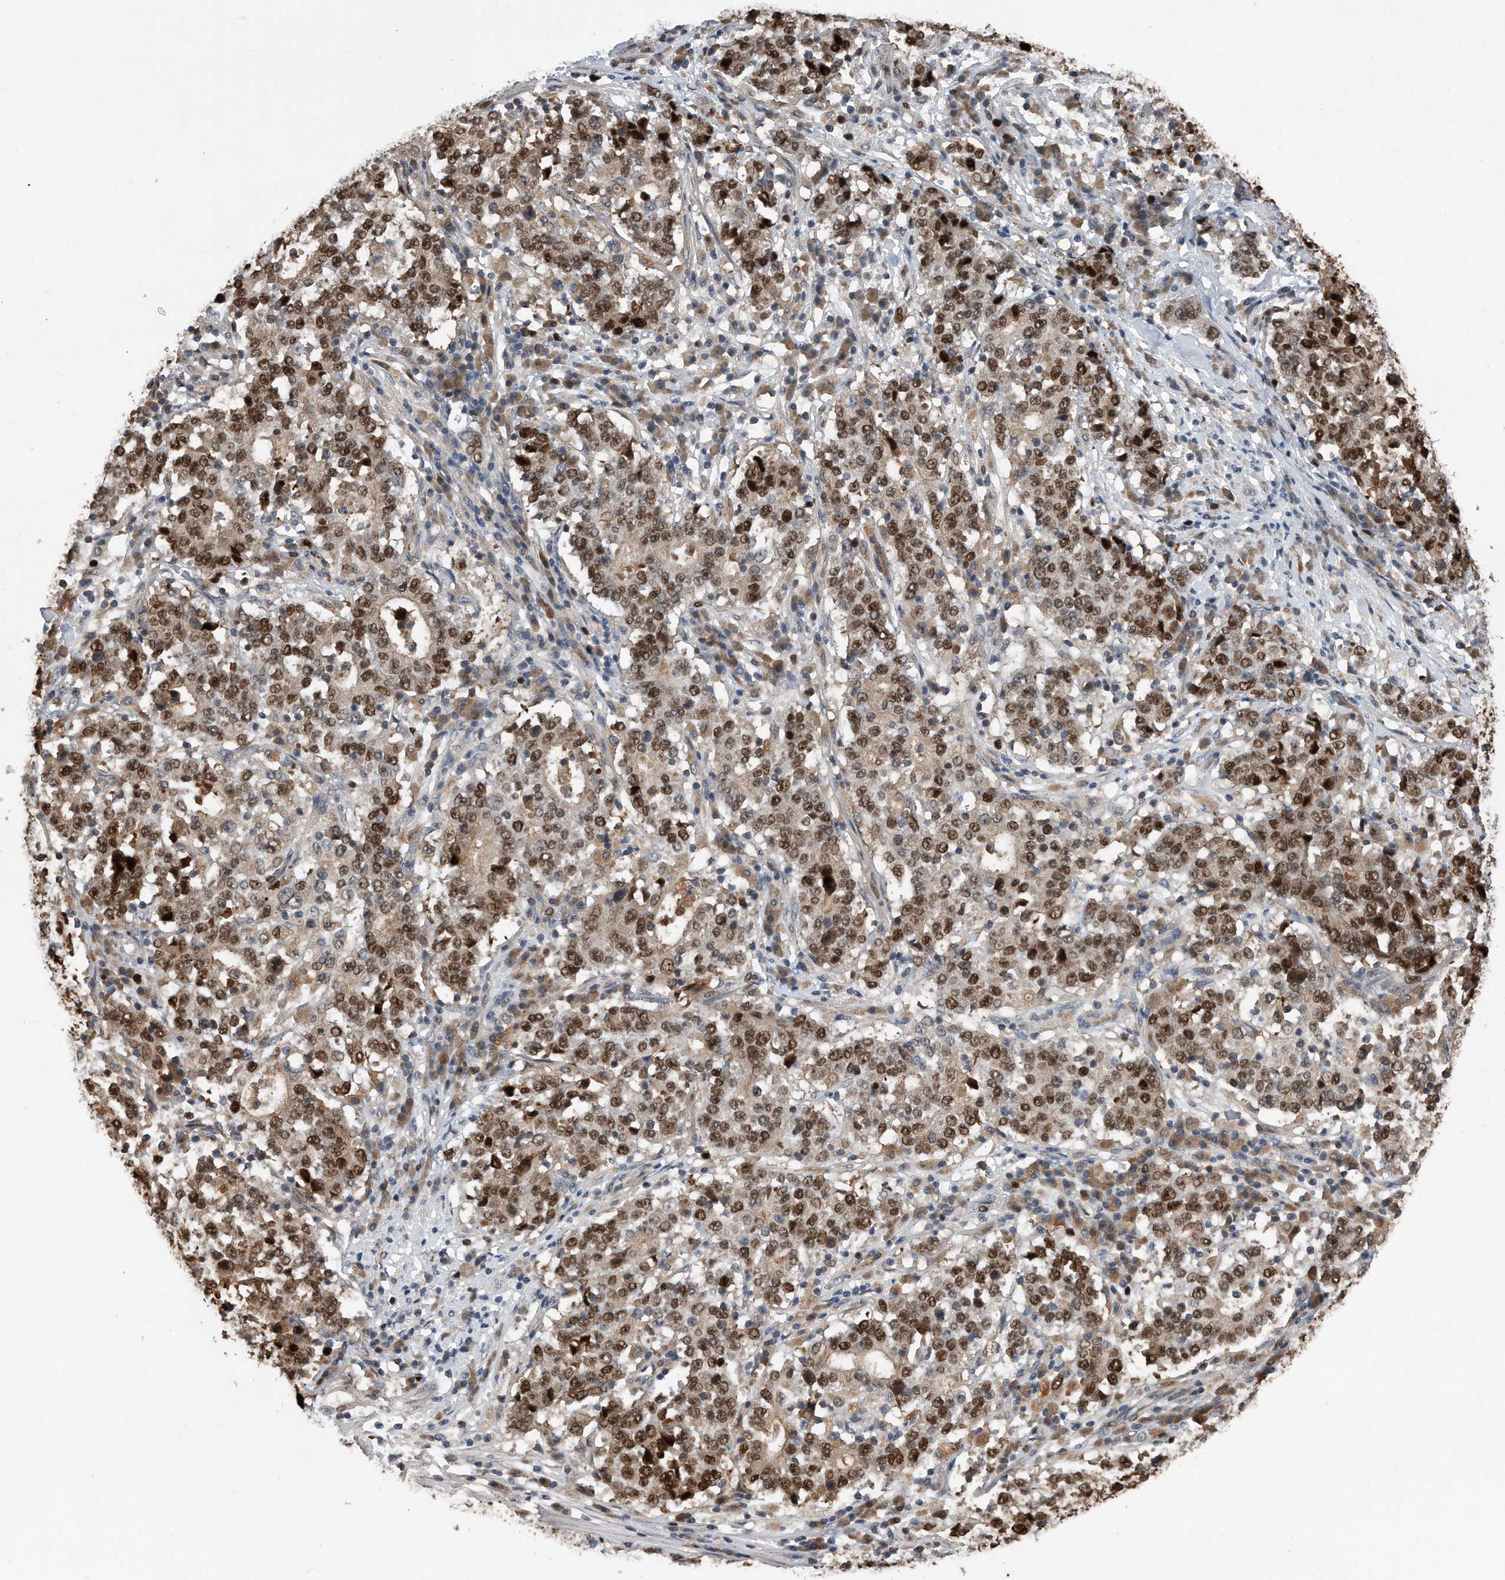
{"staining": {"intensity": "moderate", "quantity": ">75%", "location": "nuclear"}, "tissue": "stomach cancer", "cell_type": "Tumor cells", "image_type": "cancer", "snomed": [{"axis": "morphology", "description": "Adenocarcinoma, NOS"}, {"axis": "topography", "description": "Stomach"}], "caption": "This is an image of immunohistochemistry staining of adenocarcinoma (stomach), which shows moderate expression in the nuclear of tumor cells.", "gene": "PCNA", "patient": {"sex": "male", "age": 59}}